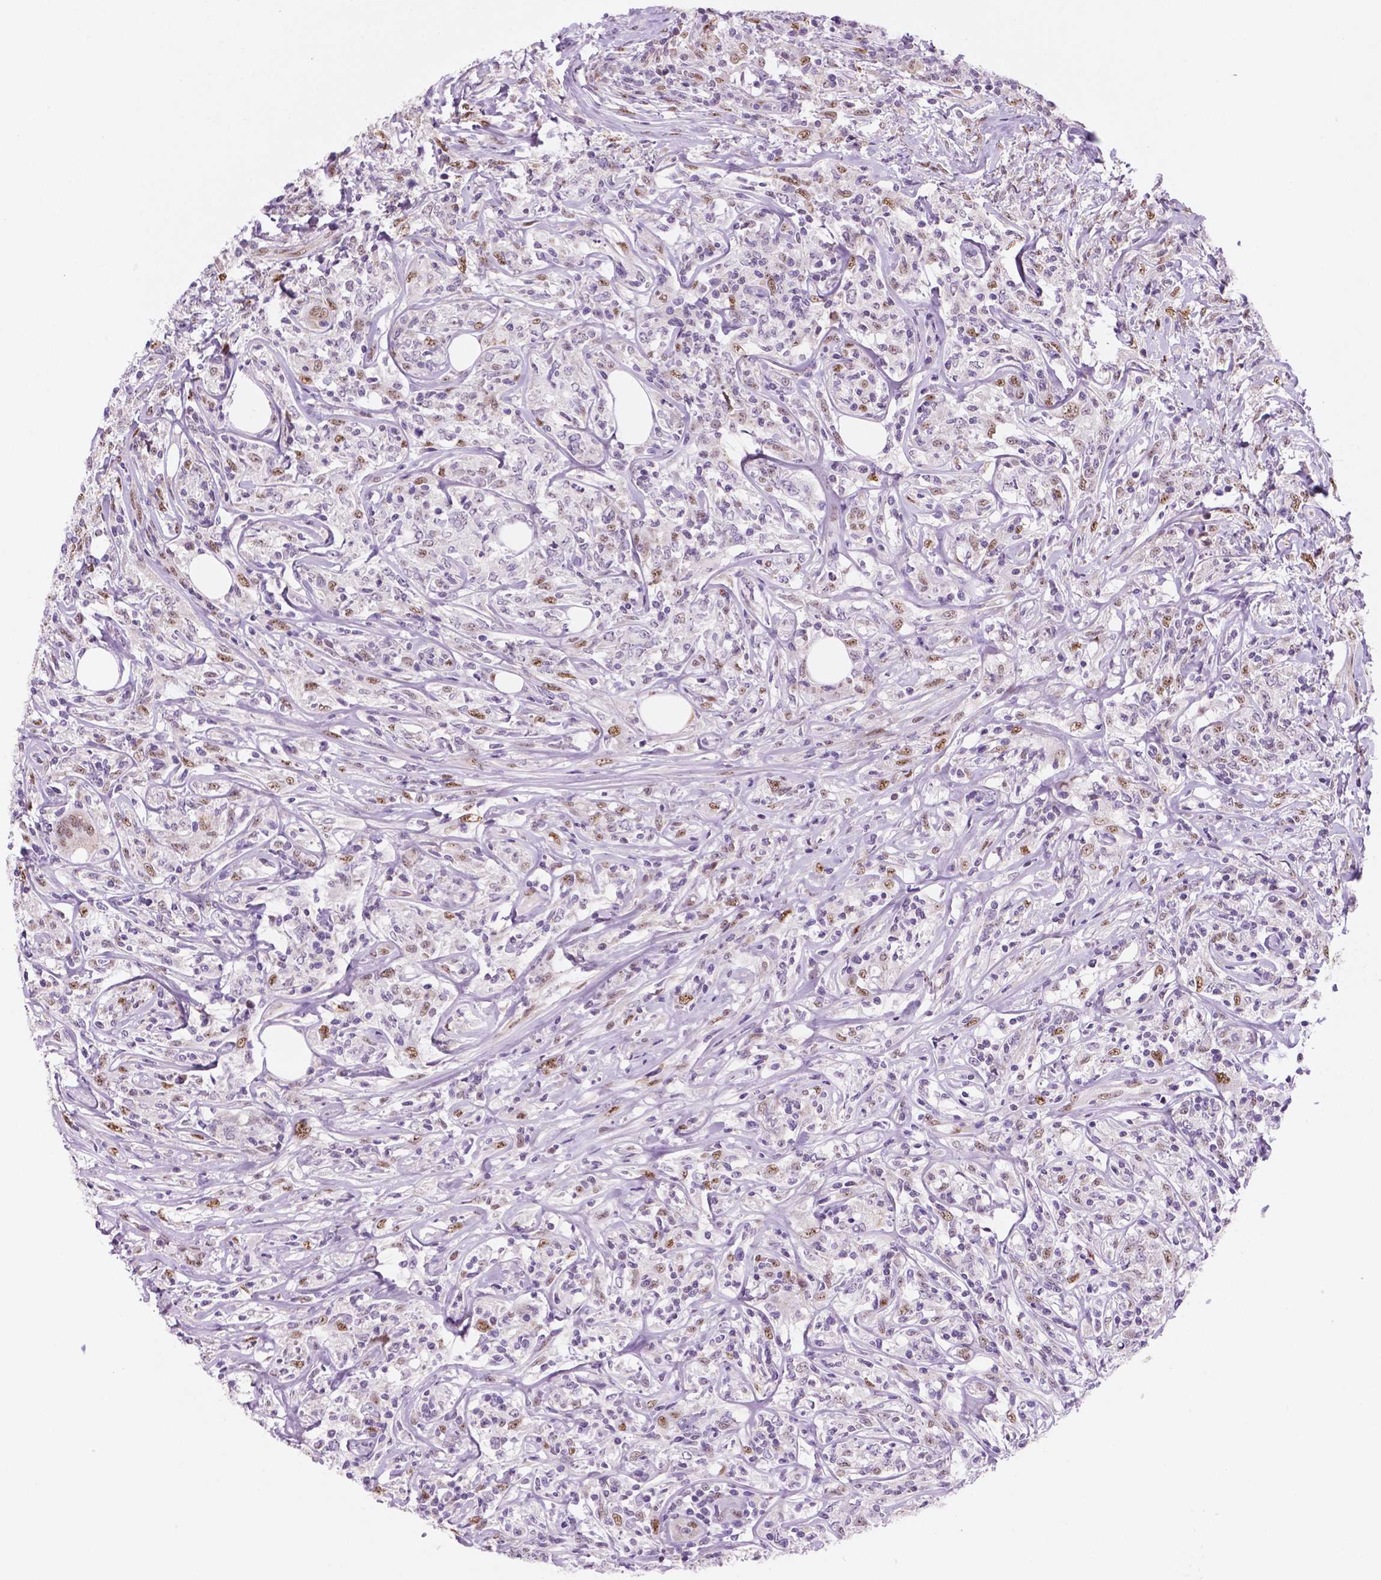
{"staining": {"intensity": "moderate", "quantity": "<25%", "location": "nuclear"}, "tissue": "lymphoma", "cell_type": "Tumor cells", "image_type": "cancer", "snomed": [{"axis": "morphology", "description": "Malignant lymphoma, non-Hodgkin's type, High grade"}, {"axis": "topography", "description": "Lymph node"}], "caption": "A brown stain labels moderate nuclear positivity of a protein in human lymphoma tumor cells. The staining is performed using DAB brown chromogen to label protein expression. The nuclei are counter-stained blue using hematoxylin.", "gene": "C18orf21", "patient": {"sex": "female", "age": 84}}